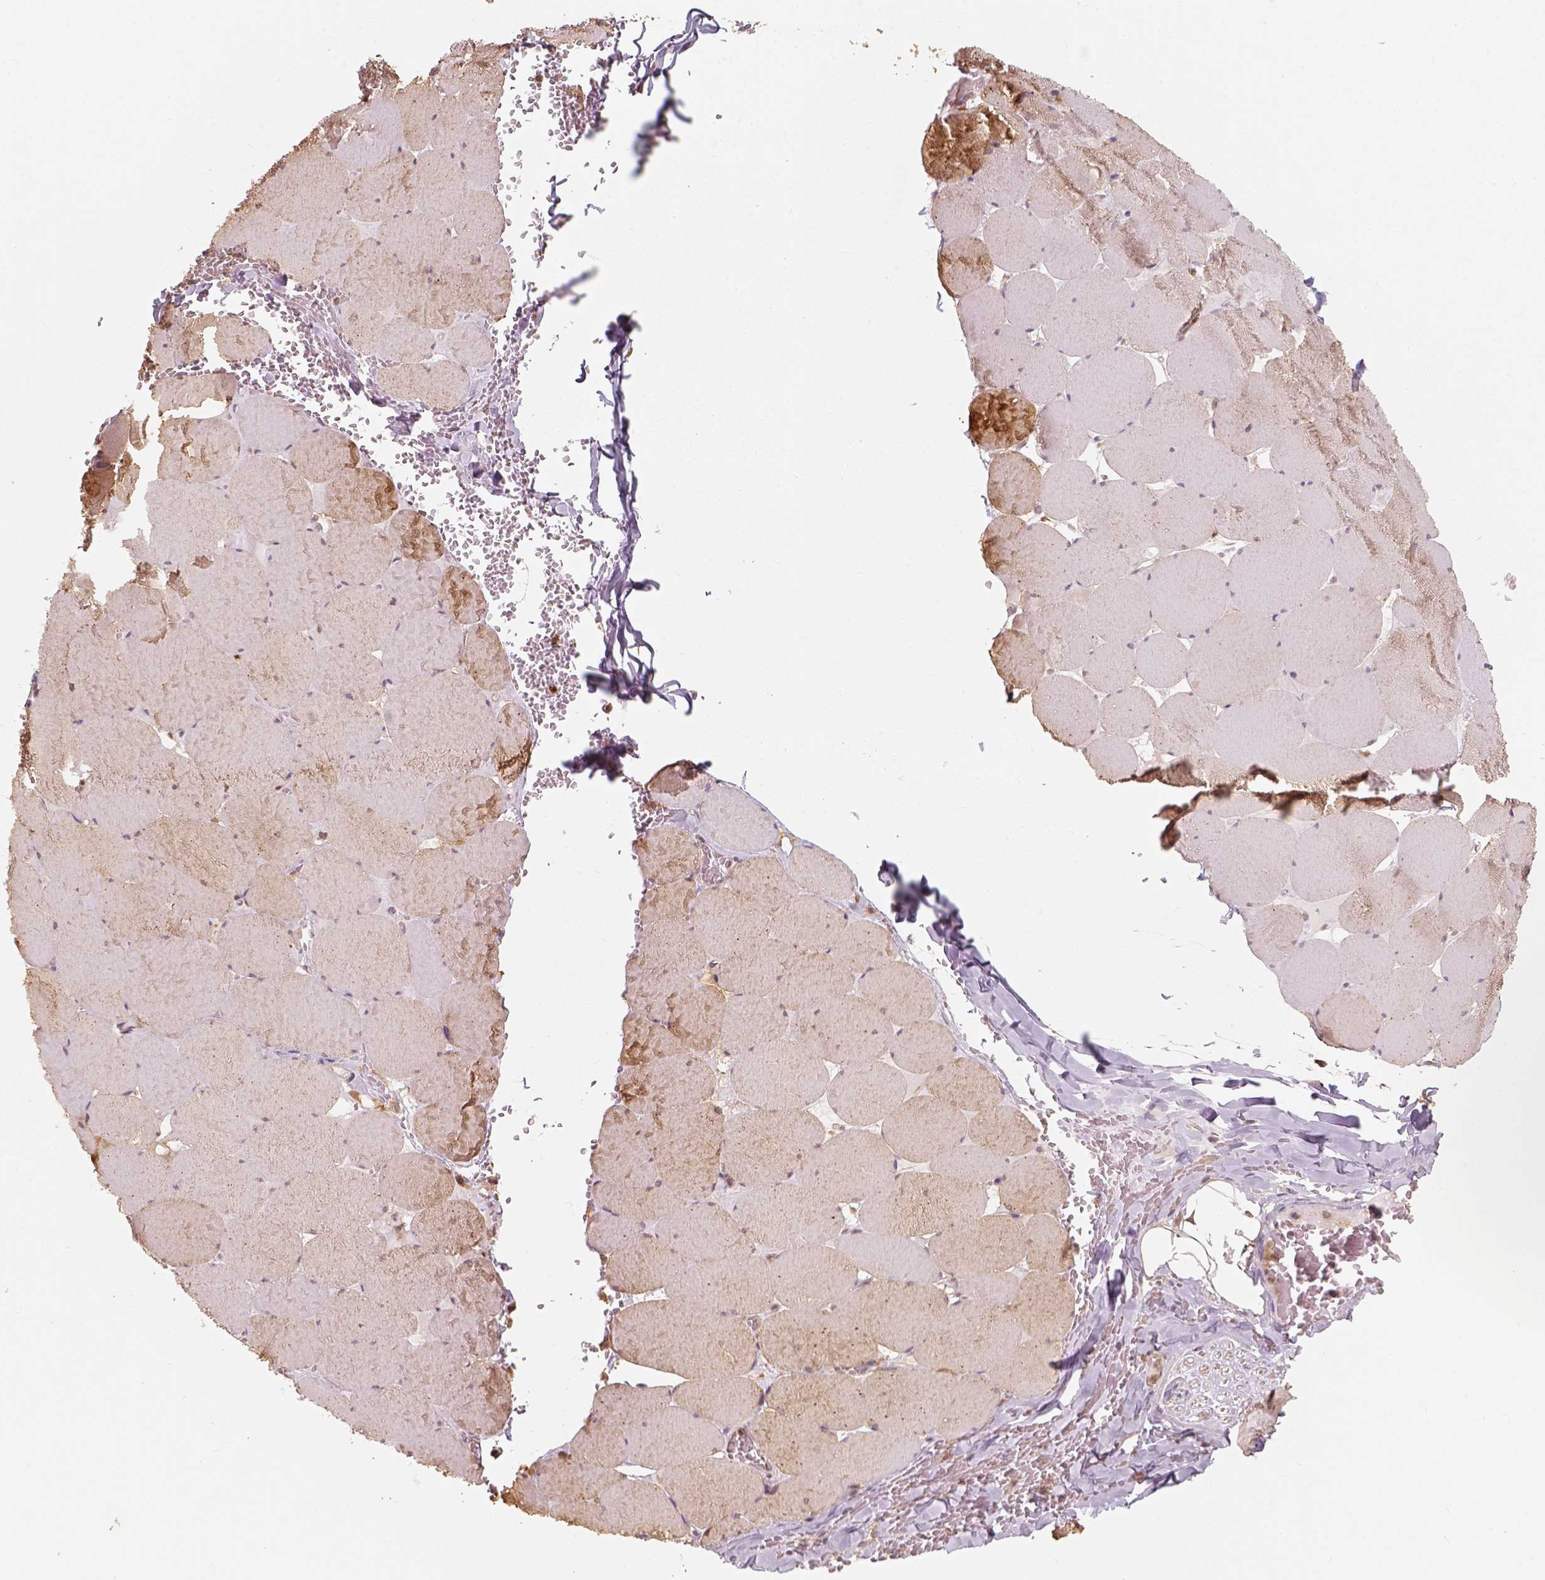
{"staining": {"intensity": "moderate", "quantity": "25%-75%", "location": "cytoplasmic/membranous"}, "tissue": "skeletal muscle", "cell_type": "Myocytes", "image_type": "normal", "snomed": [{"axis": "morphology", "description": "Normal tissue, NOS"}, {"axis": "morphology", "description": "Malignant melanoma, Metastatic site"}, {"axis": "topography", "description": "Skeletal muscle"}], "caption": "High-power microscopy captured an IHC image of normal skeletal muscle, revealing moderate cytoplasmic/membranous positivity in approximately 25%-75% of myocytes. (DAB (3,3'-diaminobenzidine) = brown stain, brightfield microscopy at high magnification).", "gene": "SQSTM1", "patient": {"sex": "male", "age": 50}}